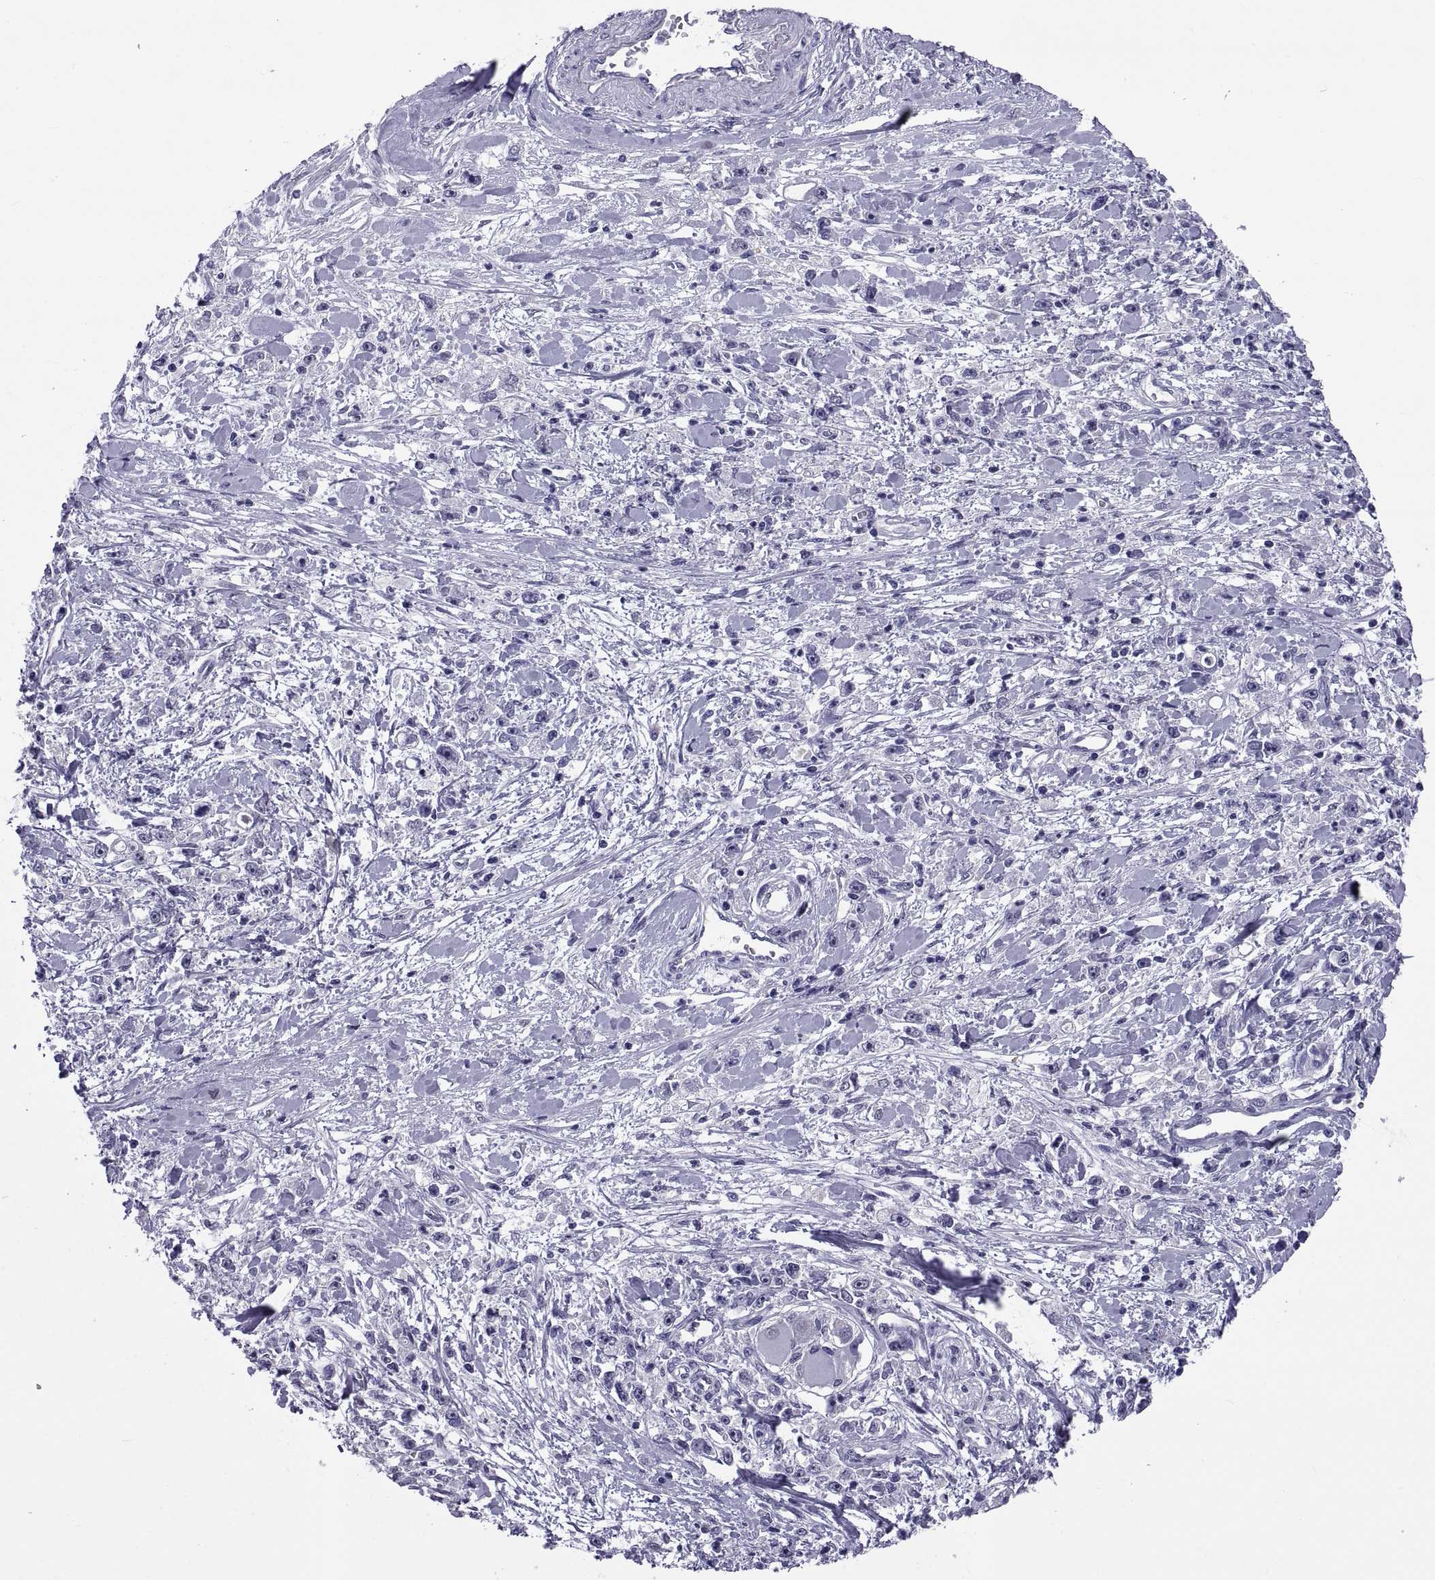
{"staining": {"intensity": "negative", "quantity": "none", "location": "none"}, "tissue": "stomach cancer", "cell_type": "Tumor cells", "image_type": "cancer", "snomed": [{"axis": "morphology", "description": "Adenocarcinoma, NOS"}, {"axis": "topography", "description": "Stomach"}], "caption": "A high-resolution photomicrograph shows IHC staining of stomach cancer, which shows no significant staining in tumor cells.", "gene": "TGFBR3L", "patient": {"sex": "female", "age": 59}}